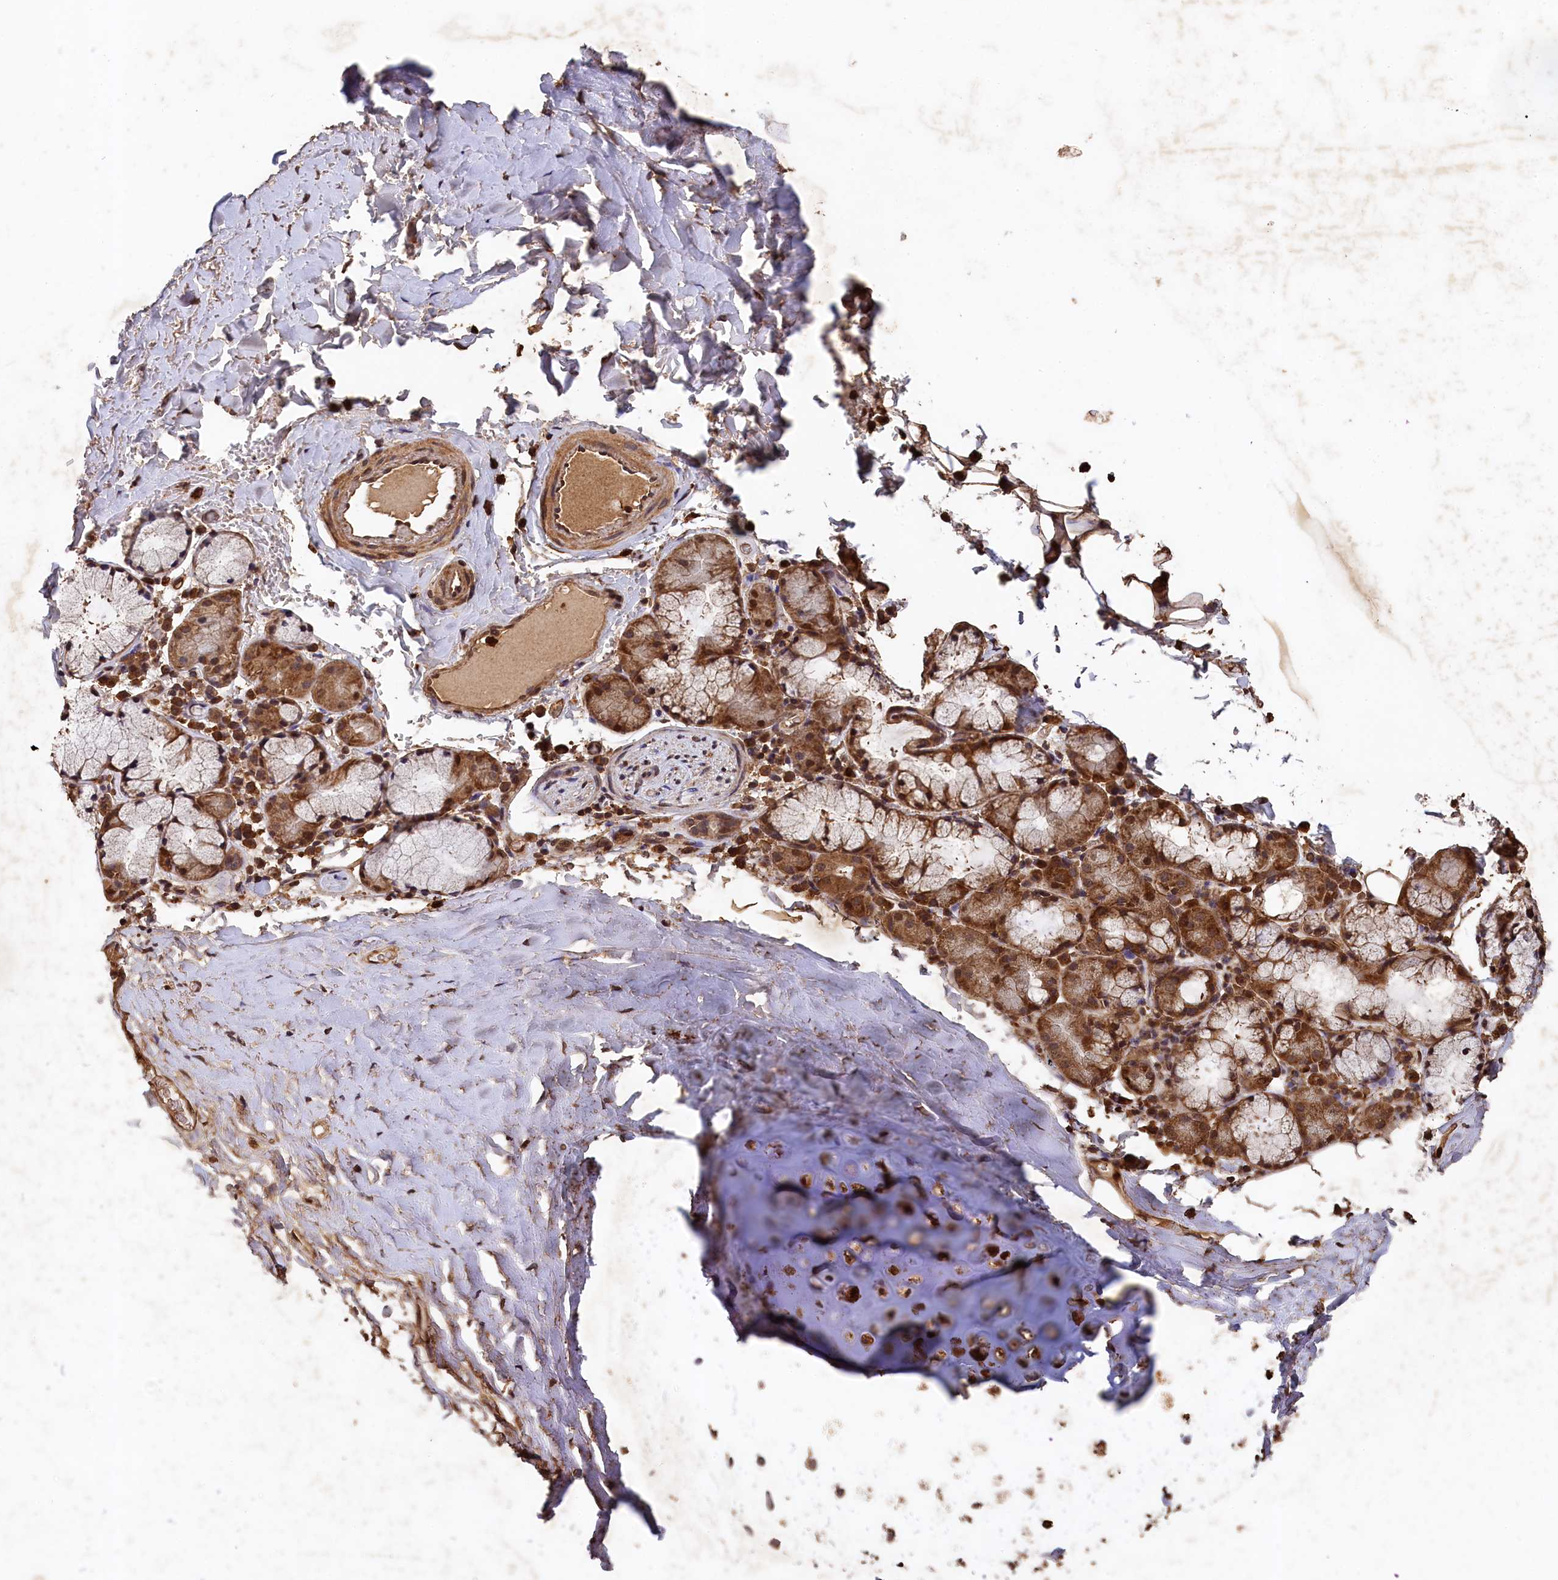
{"staining": {"intensity": "moderate", "quantity": ">75%", "location": "cytoplasmic/membranous,nuclear"}, "tissue": "adipose tissue", "cell_type": "Adipocytes", "image_type": "normal", "snomed": [{"axis": "morphology", "description": "Normal tissue, NOS"}, {"axis": "topography", "description": "Lymph node"}, {"axis": "topography", "description": "Bronchus"}], "caption": "The photomicrograph shows a brown stain indicating the presence of a protein in the cytoplasmic/membranous,nuclear of adipocytes in adipose tissue.", "gene": "CEP57L1", "patient": {"sex": "male", "age": 63}}